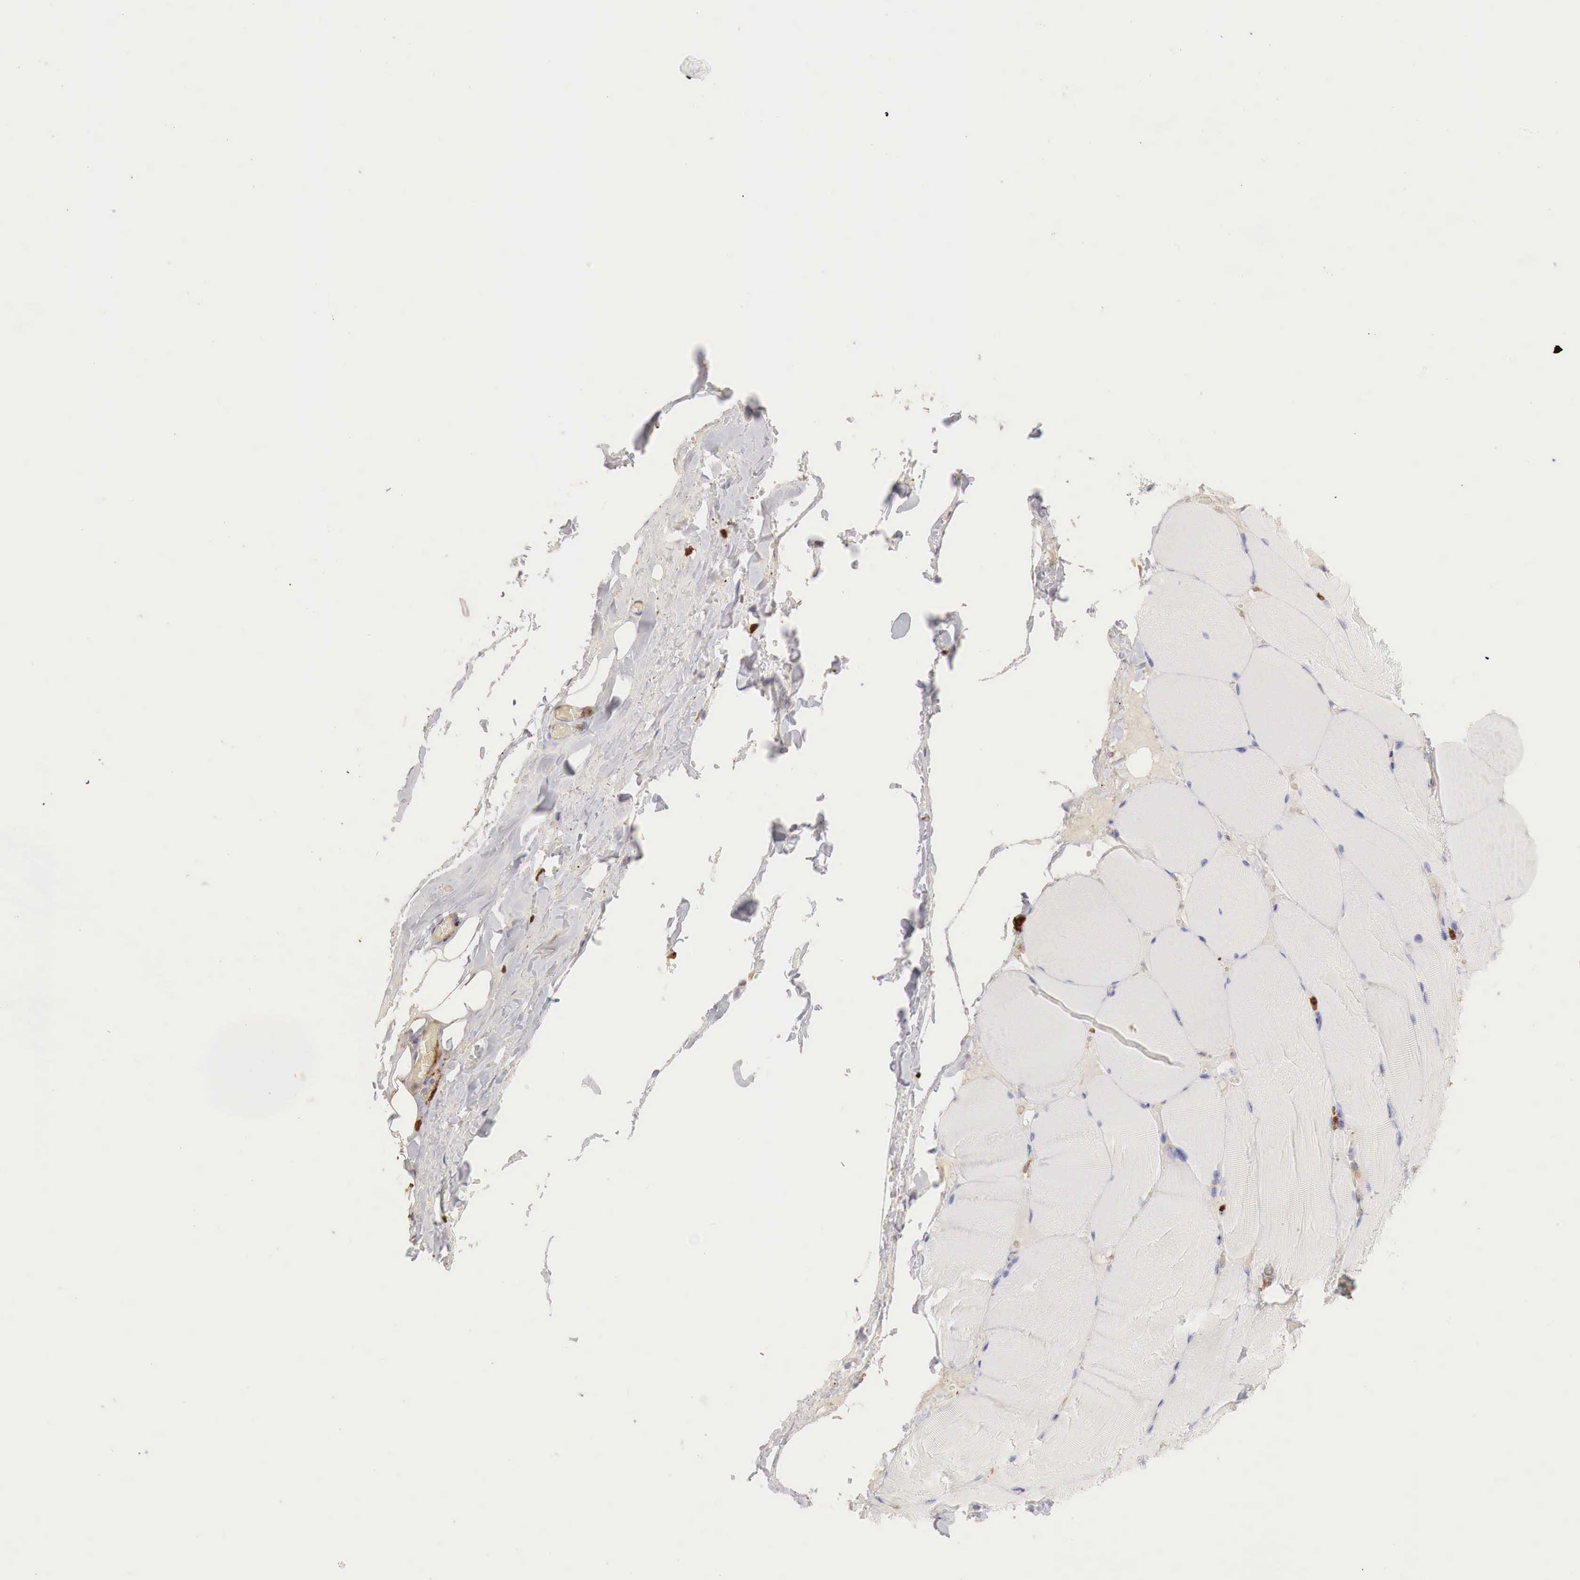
{"staining": {"intensity": "negative", "quantity": "none", "location": "none"}, "tissue": "skeletal muscle", "cell_type": "Myocytes", "image_type": "normal", "snomed": [{"axis": "morphology", "description": "Normal tissue, NOS"}, {"axis": "topography", "description": "Skeletal muscle"}], "caption": "Immunohistochemistry micrograph of benign skeletal muscle: skeletal muscle stained with DAB (3,3'-diaminobenzidine) demonstrates no significant protein positivity in myocytes.", "gene": "G6PD", "patient": {"sex": "male", "age": 71}}